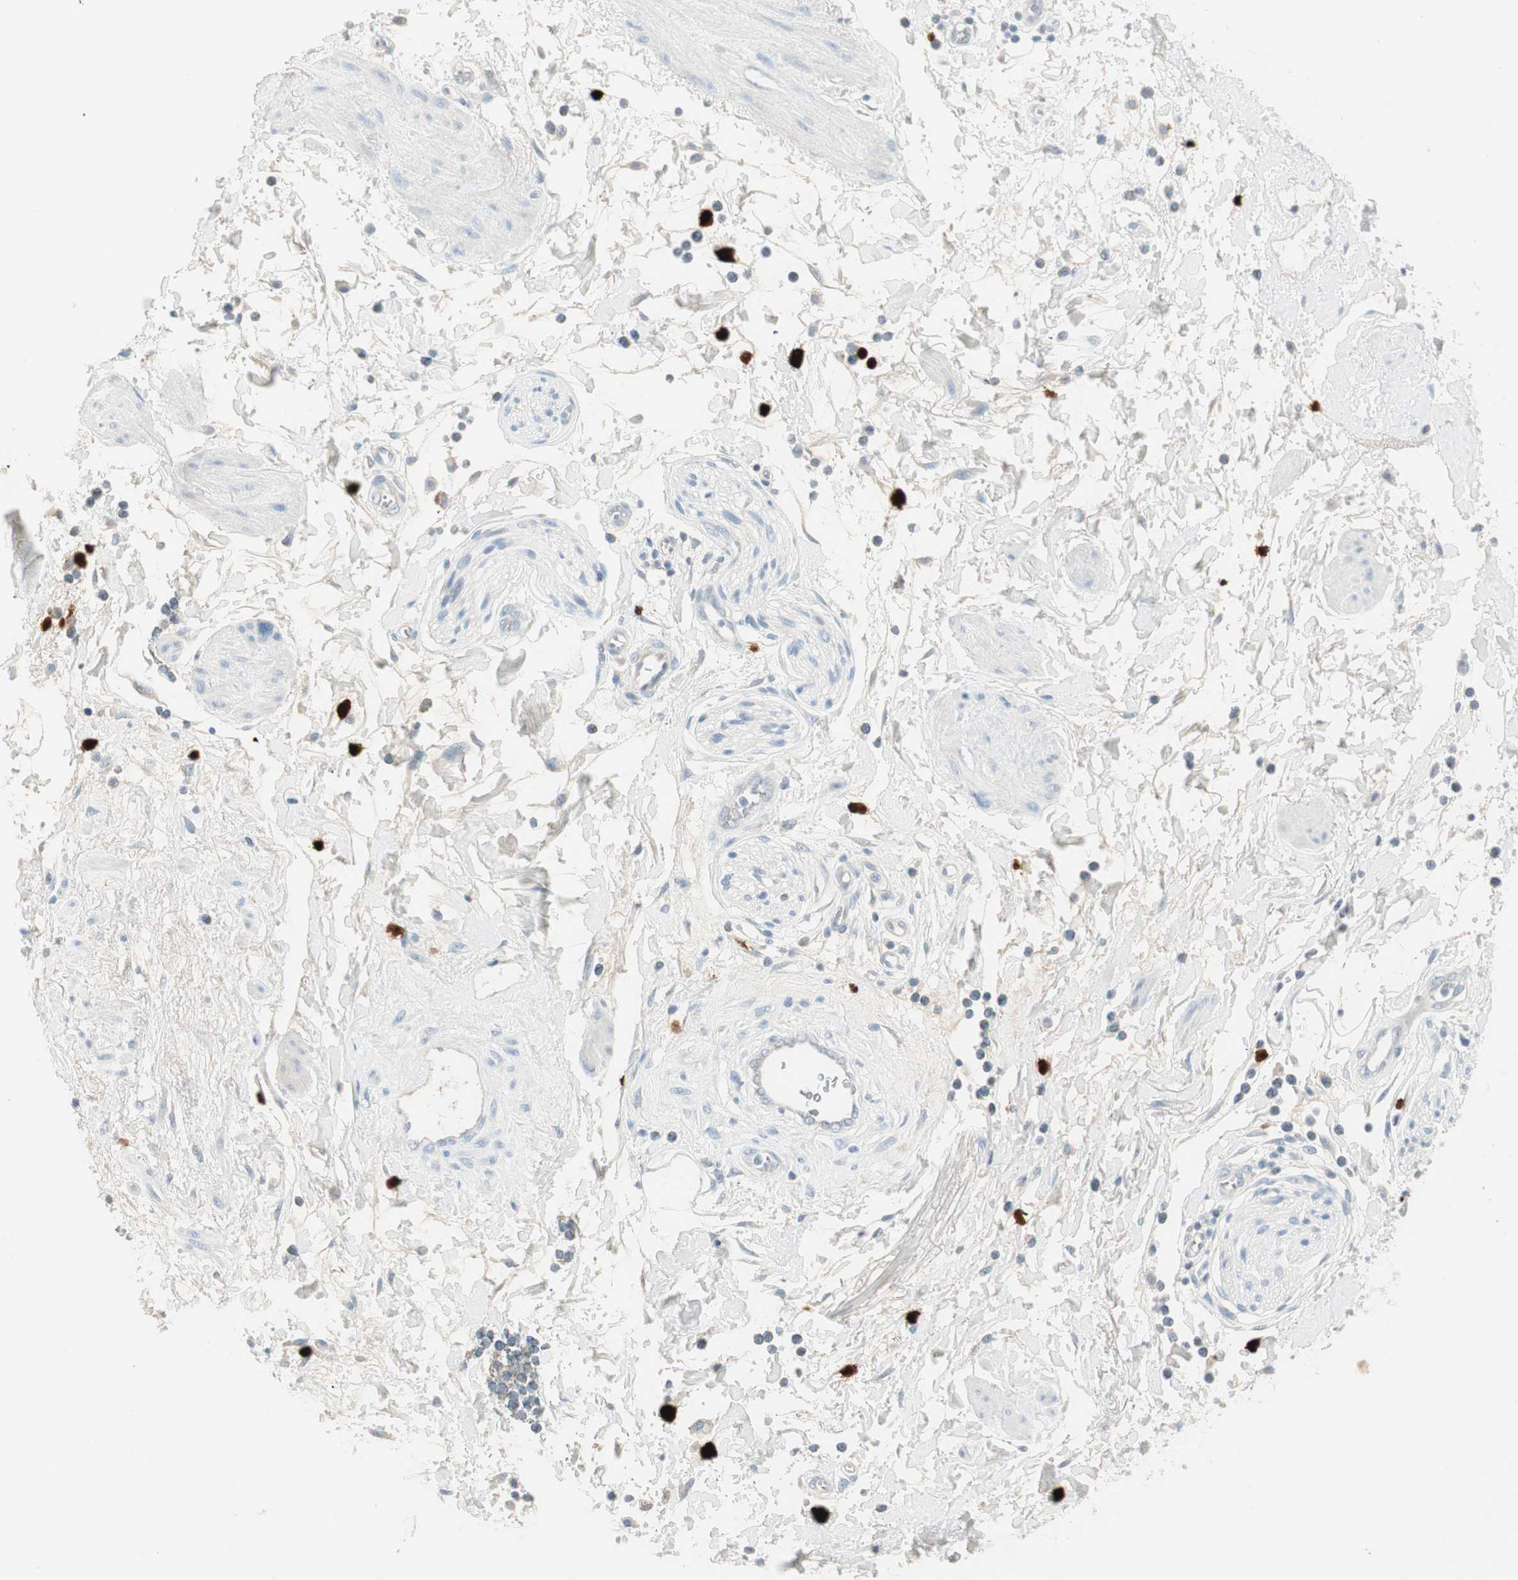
{"staining": {"intensity": "negative", "quantity": "none", "location": "none"}, "tissue": "adipose tissue", "cell_type": "Adipocytes", "image_type": "normal", "snomed": [{"axis": "morphology", "description": "Normal tissue, NOS"}, {"axis": "topography", "description": "Soft tissue"}, {"axis": "topography", "description": "Peripheral nerve tissue"}], "caption": "High power microscopy micrograph of an immunohistochemistry histopathology image of normal adipose tissue, revealing no significant positivity in adipocytes.", "gene": "HPGD", "patient": {"sex": "female", "age": 71}}